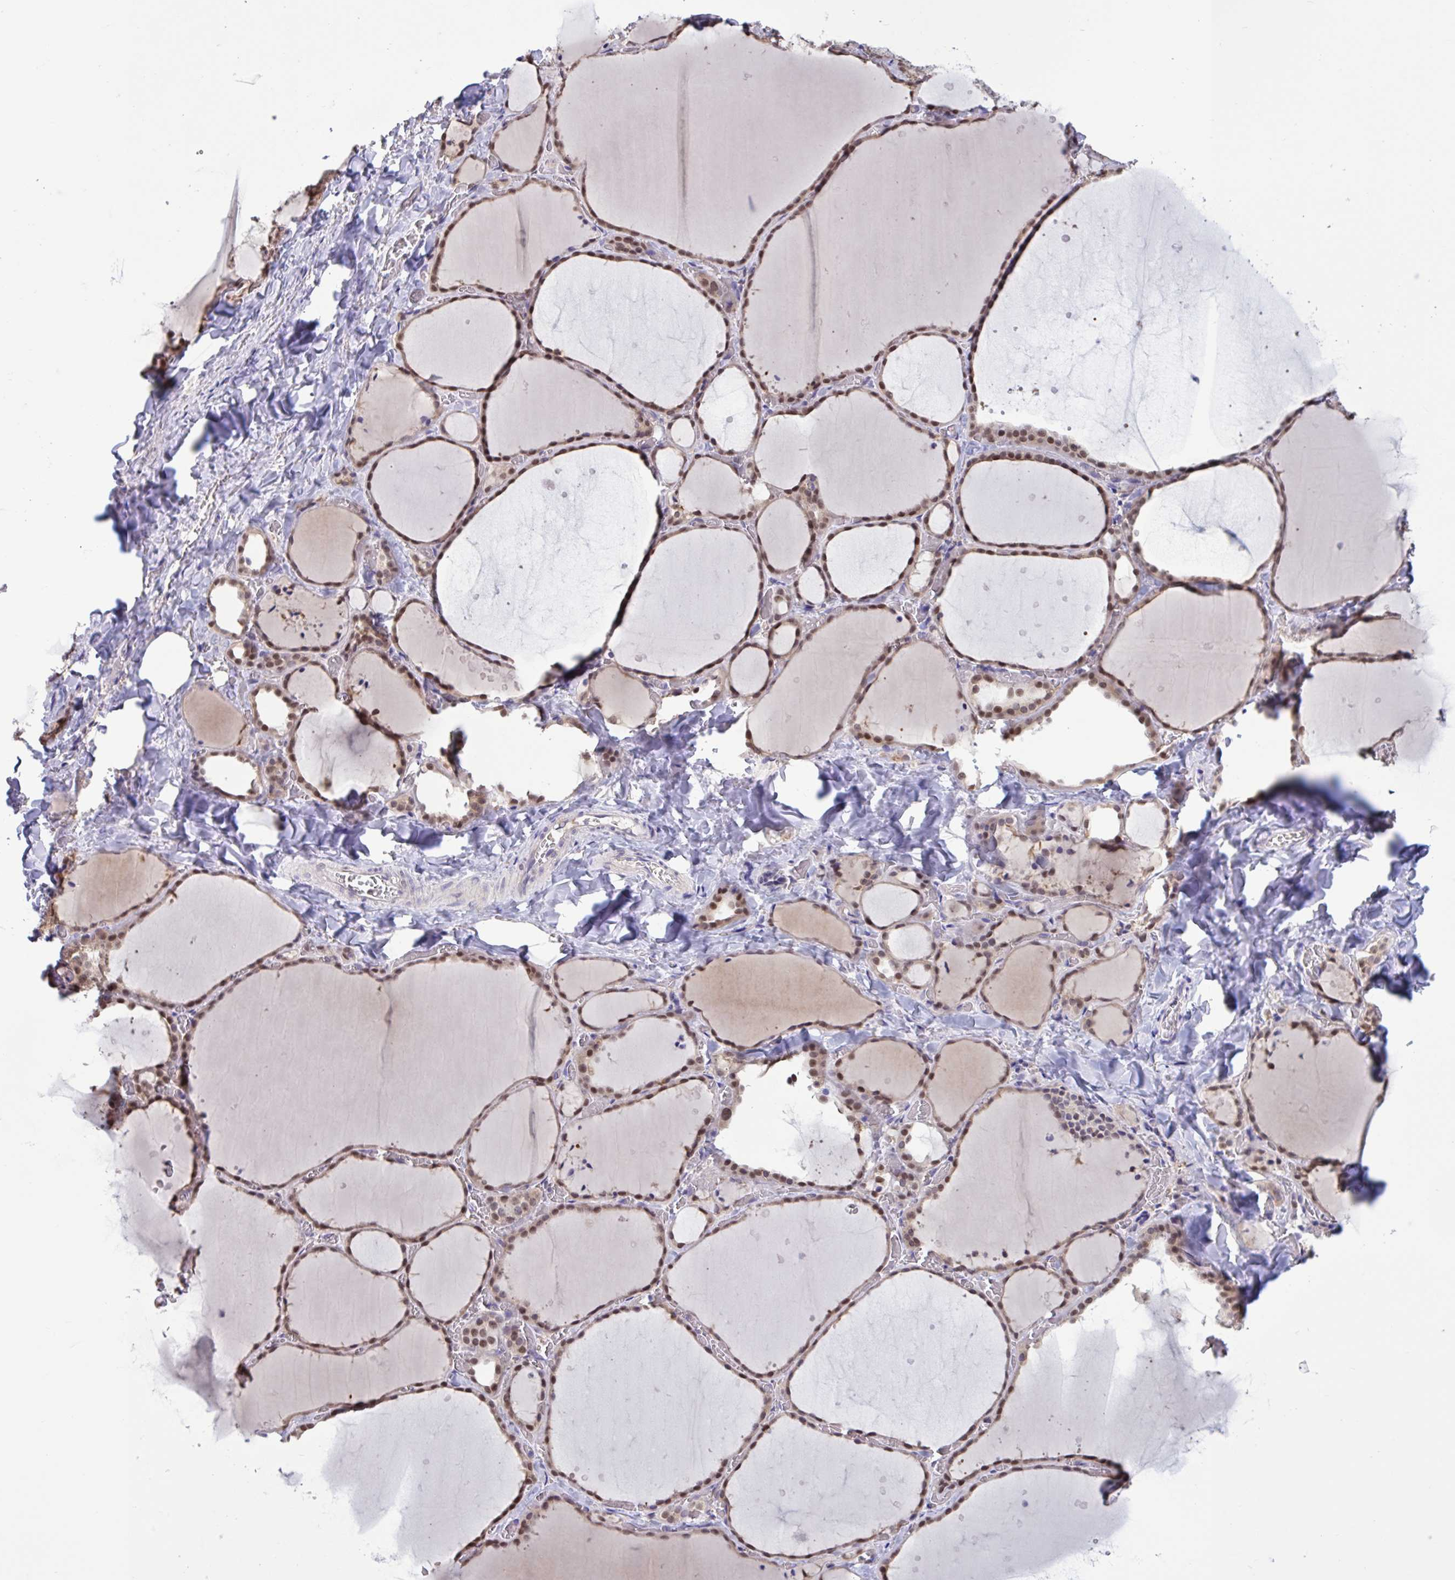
{"staining": {"intensity": "moderate", "quantity": ">75%", "location": "nuclear"}, "tissue": "thyroid gland", "cell_type": "Glandular cells", "image_type": "normal", "snomed": [{"axis": "morphology", "description": "Normal tissue, NOS"}, {"axis": "topography", "description": "Thyroid gland"}], "caption": "Thyroid gland was stained to show a protein in brown. There is medium levels of moderate nuclear expression in about >75% of glandular cells. Using DAB (3,3'-diaminobenzidine) (brown) and hematoxylin (blue) stains, captured at high magnification using brightfield microscopy.", "gene": "RBL1", "patient": {"sex": "female", "age": 36}}